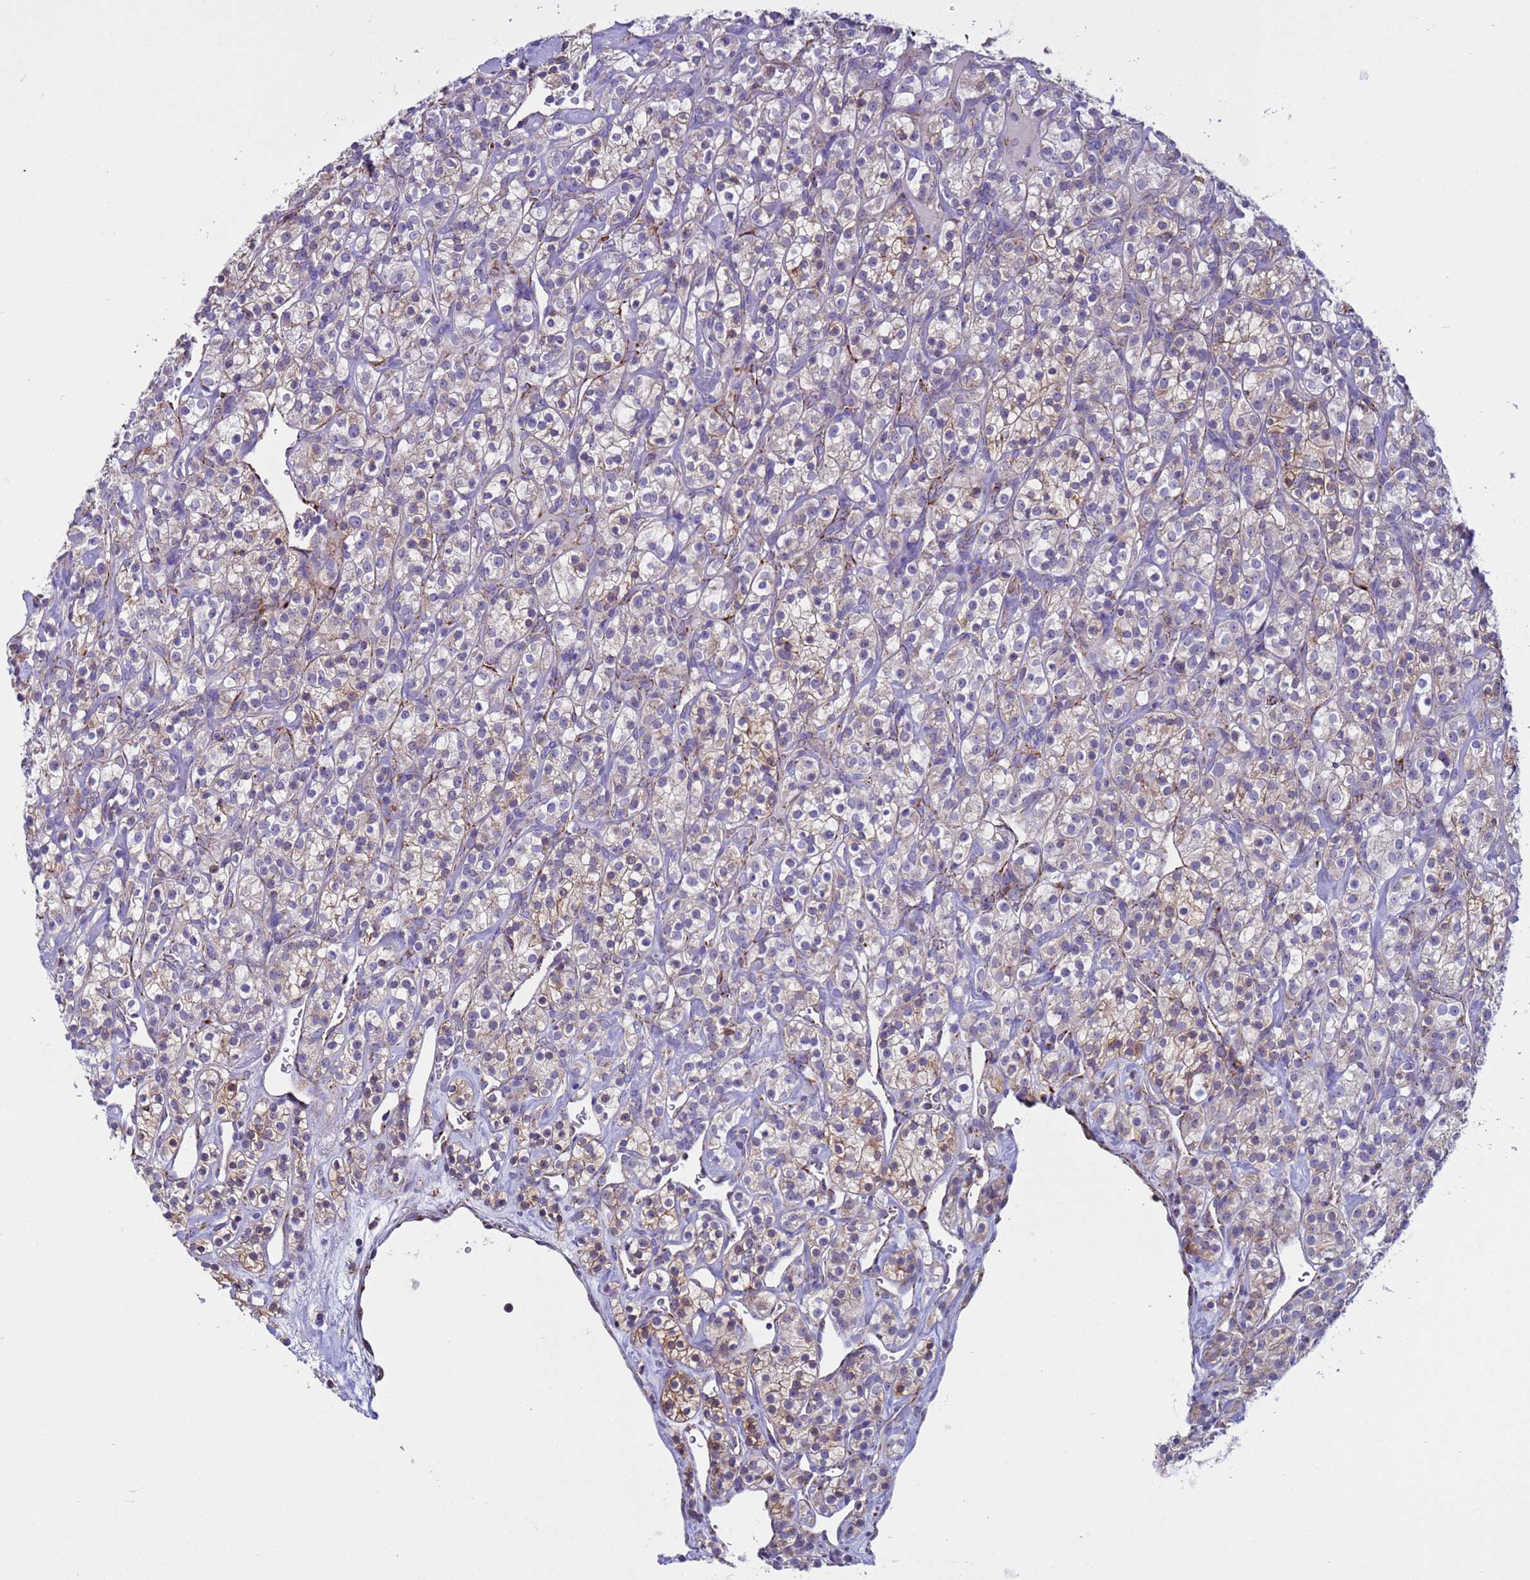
{"staining": {"intensity": "weak", "quantity": "25%-75%", "location": "cytoplasmic/membranous"}, "tissue": "renal cancer", "cell_type": "Tumor cells", "image_type": "cancer", "snomed": [{"axis": "morphology", "description": "Adenocarcinoma, NOS"}, {"axis": "topography", "description": "Kidney"}], "caption": "Tumor cells demonstrate low levels of weak cytoplasmic/membranous expression in about 25%-75% of cells in renal cancer (adenocarcinoma).", "gene": "NCALD", "patient": {"sex": "male", "age": 77}}